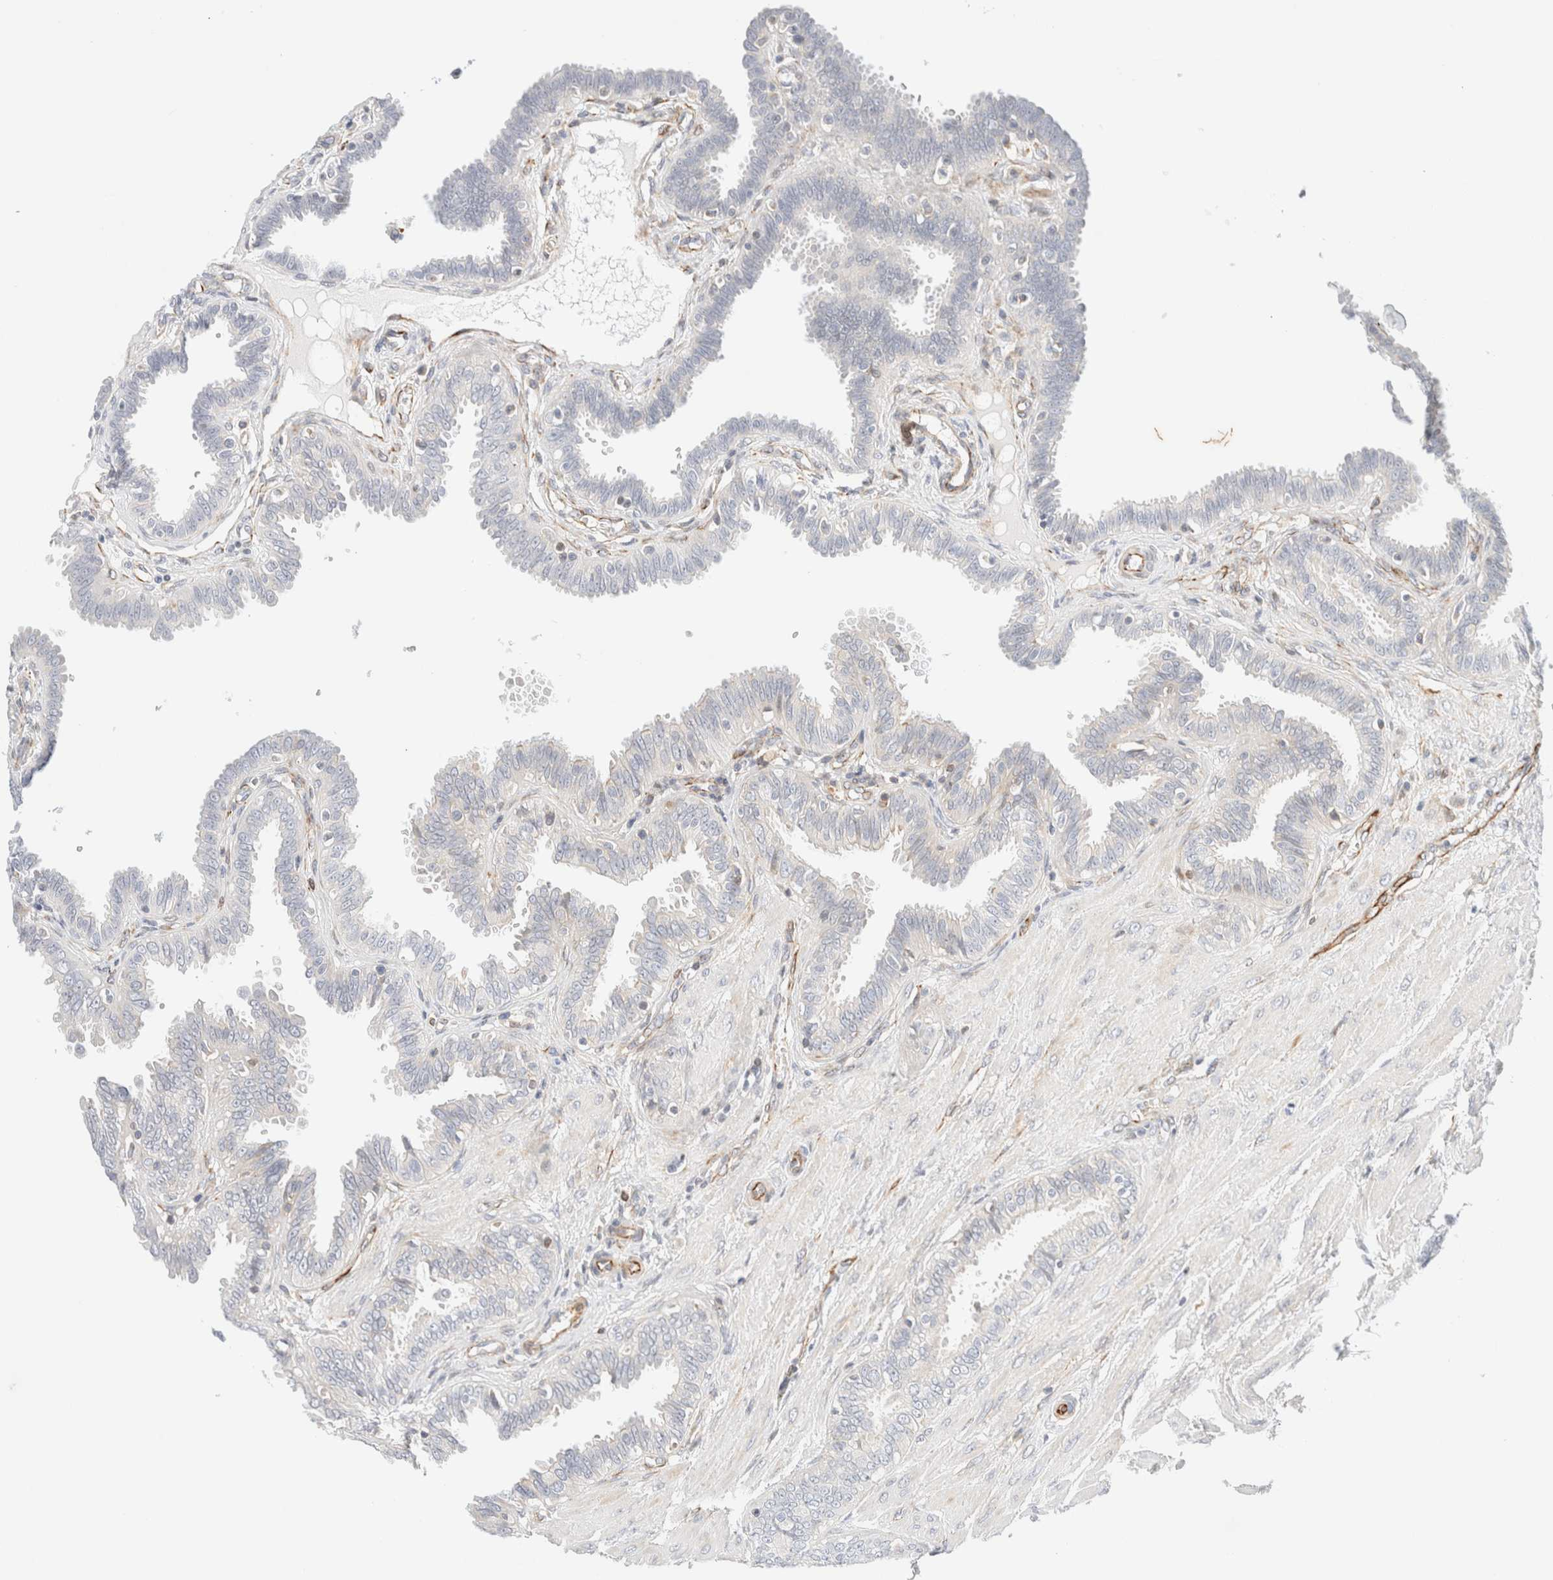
{"staining": {"intensity": "negative", "quantity": "none", "location": "none"}, "tissue": "fallopian tube", "cell_type": "Glandular cells", "image_type": "normal", "snomed": [{"axis": "morphology", "description": "Normal tissue, NOS"}, {"axis": "topography", "description": "Fallopian tube"}], "caption": "Fallopian tube stained for a protein using immunohistochemistry (IHC) demonstrates no staining glandular cells.", "gene": "SLC25A48", "patient": {"sex": "female", "age": 32}}